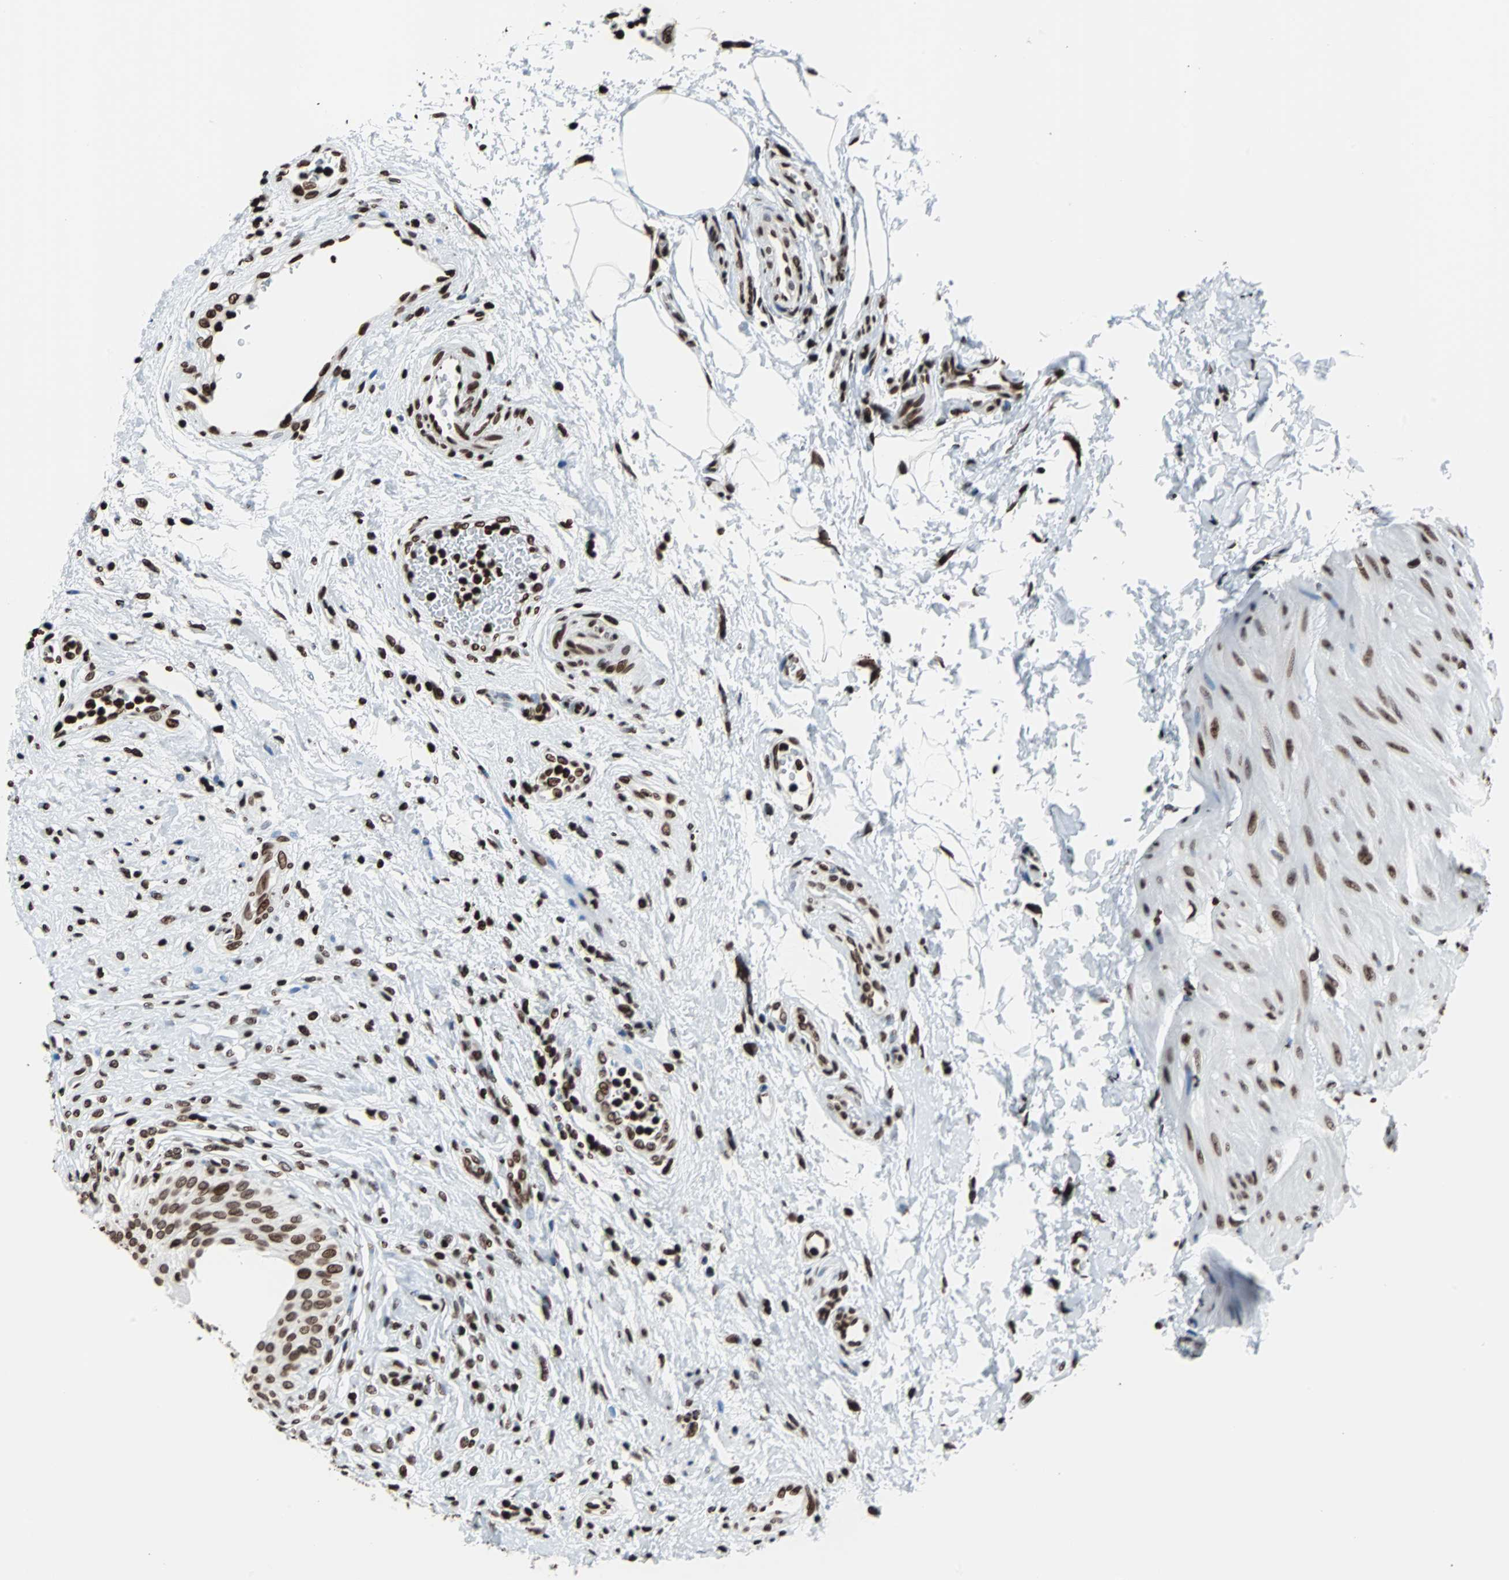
{"staining": {"intensity": "strong", "quantity": ">75%", "location": "nuclear"}, "tissue": "urinary bladder", "cell_type": "Urothelial cells", "image_type": "normal", "snomed": [{"axis": "morphology", "description": "Normal tissue, NOS"}, {"axis": "morphology", "description": "Urothelial carcinoma, High grade"}, {"axis": "topography", "description": "Urinary bladder"}], "caption": "Urinary bladder was stained to show a protein in brown. There is high levels of strong nuclear expression in about >75% of urothelial cells. The protein of interest is stained brown, and the nuclei are stained in blue (DAB (3,3'-diaminobenzidine) IHC with brightfield microscopy, high magnification).", "gene": "H2BC18", "patient": {"sex": "male", "age": 46}}